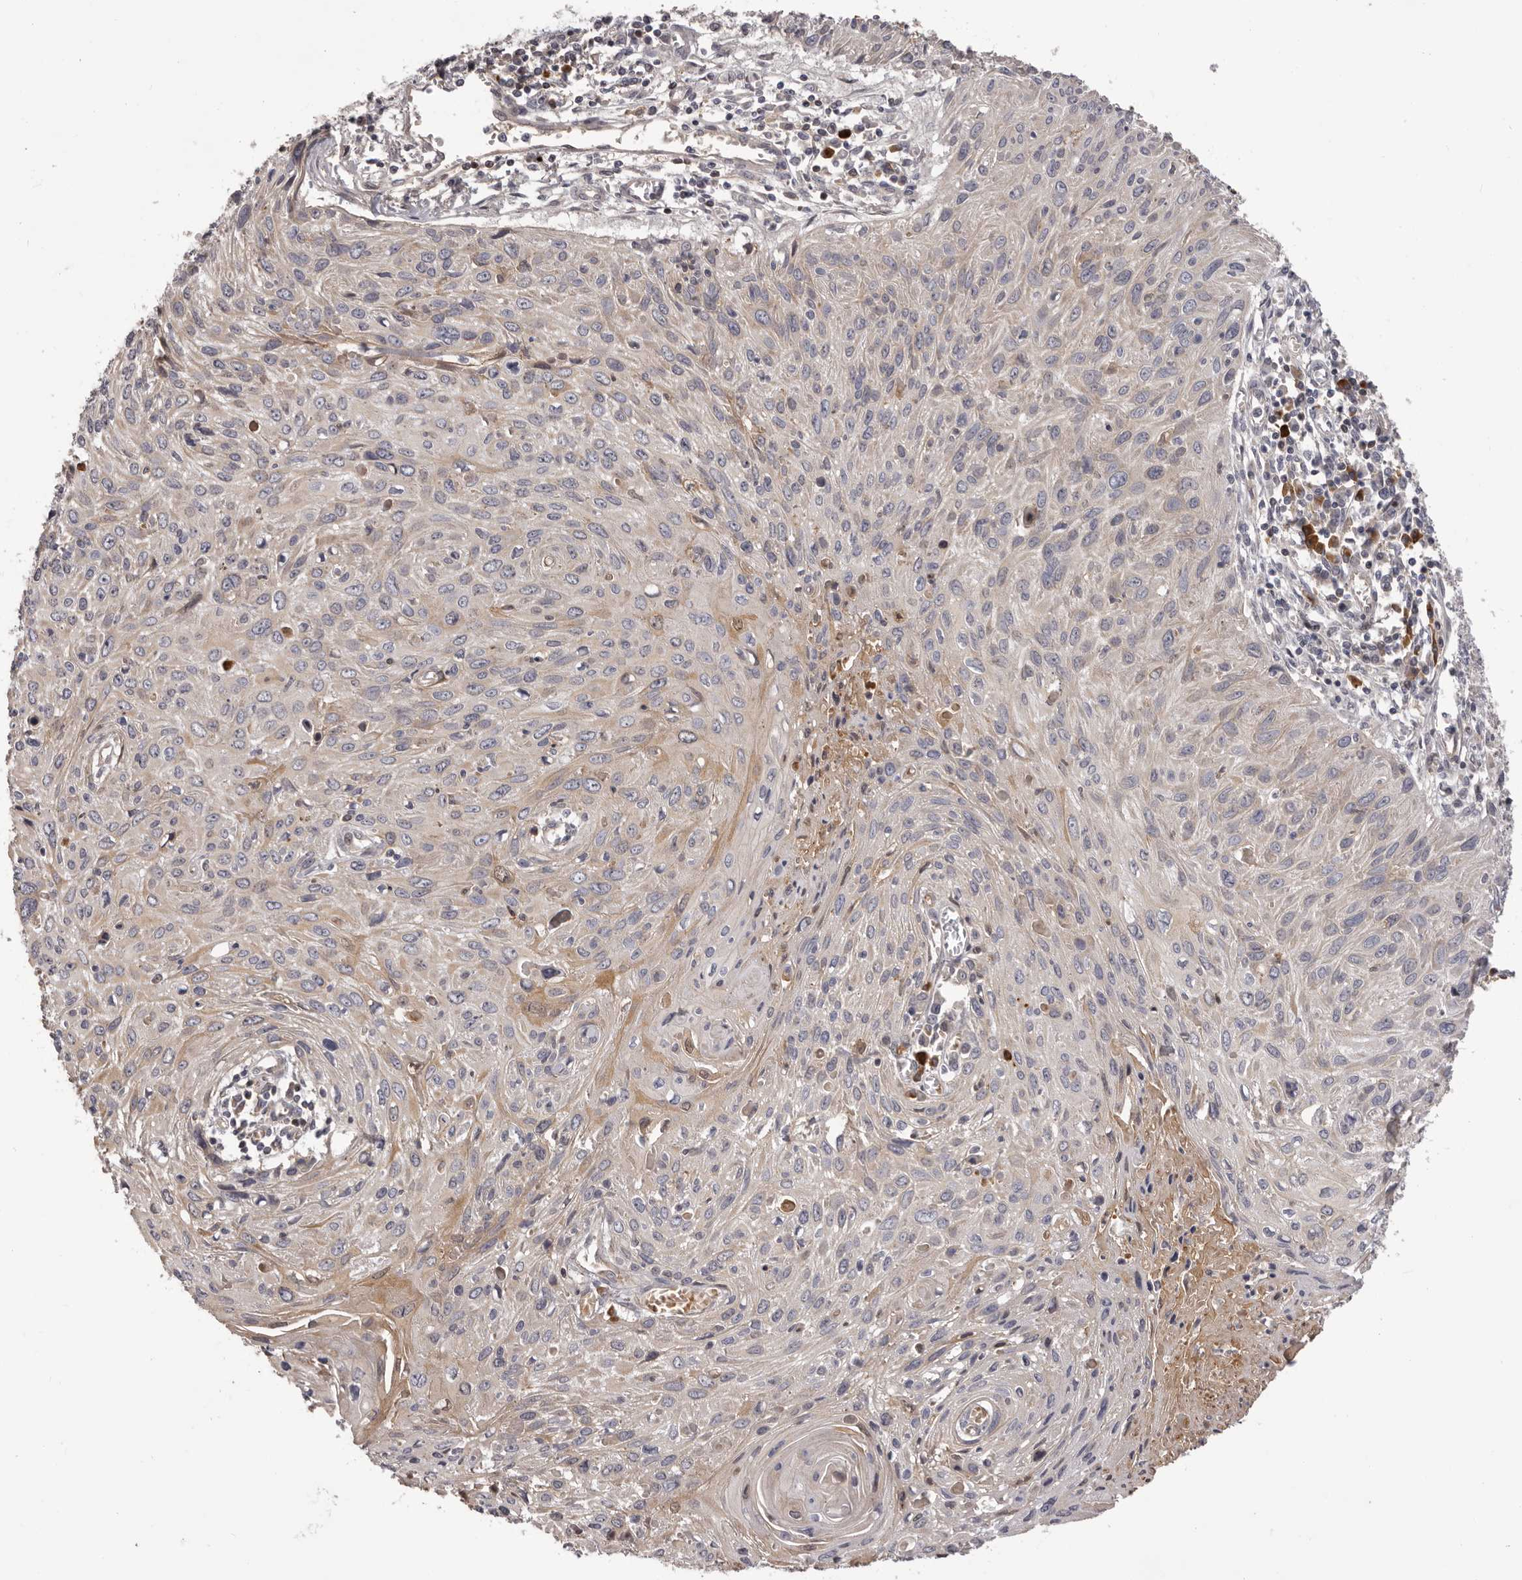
{"staining": {"intensity": "weak", "quantity": "<25%", "location": "cytoplasmic/membranous"}, "tissue": "cervical cancer", "cell_type": "Tumor cells", "image_type": "cancer", "snomed": [{"axis": "morphology", "description": "Squamous cell carcinoma, NOS"}, {"axis": "topography", "description": "Cervix"}], "caption": "Cervical squamous cell carcinoma was stained to show a protein in brown. There is no significant positivity in tumor cells. (DAB (3,3'-diaminobenzidine) IHC, high magnification).", "gene": "OTUD3", "patient": {"sex": "female", "age": 51}}